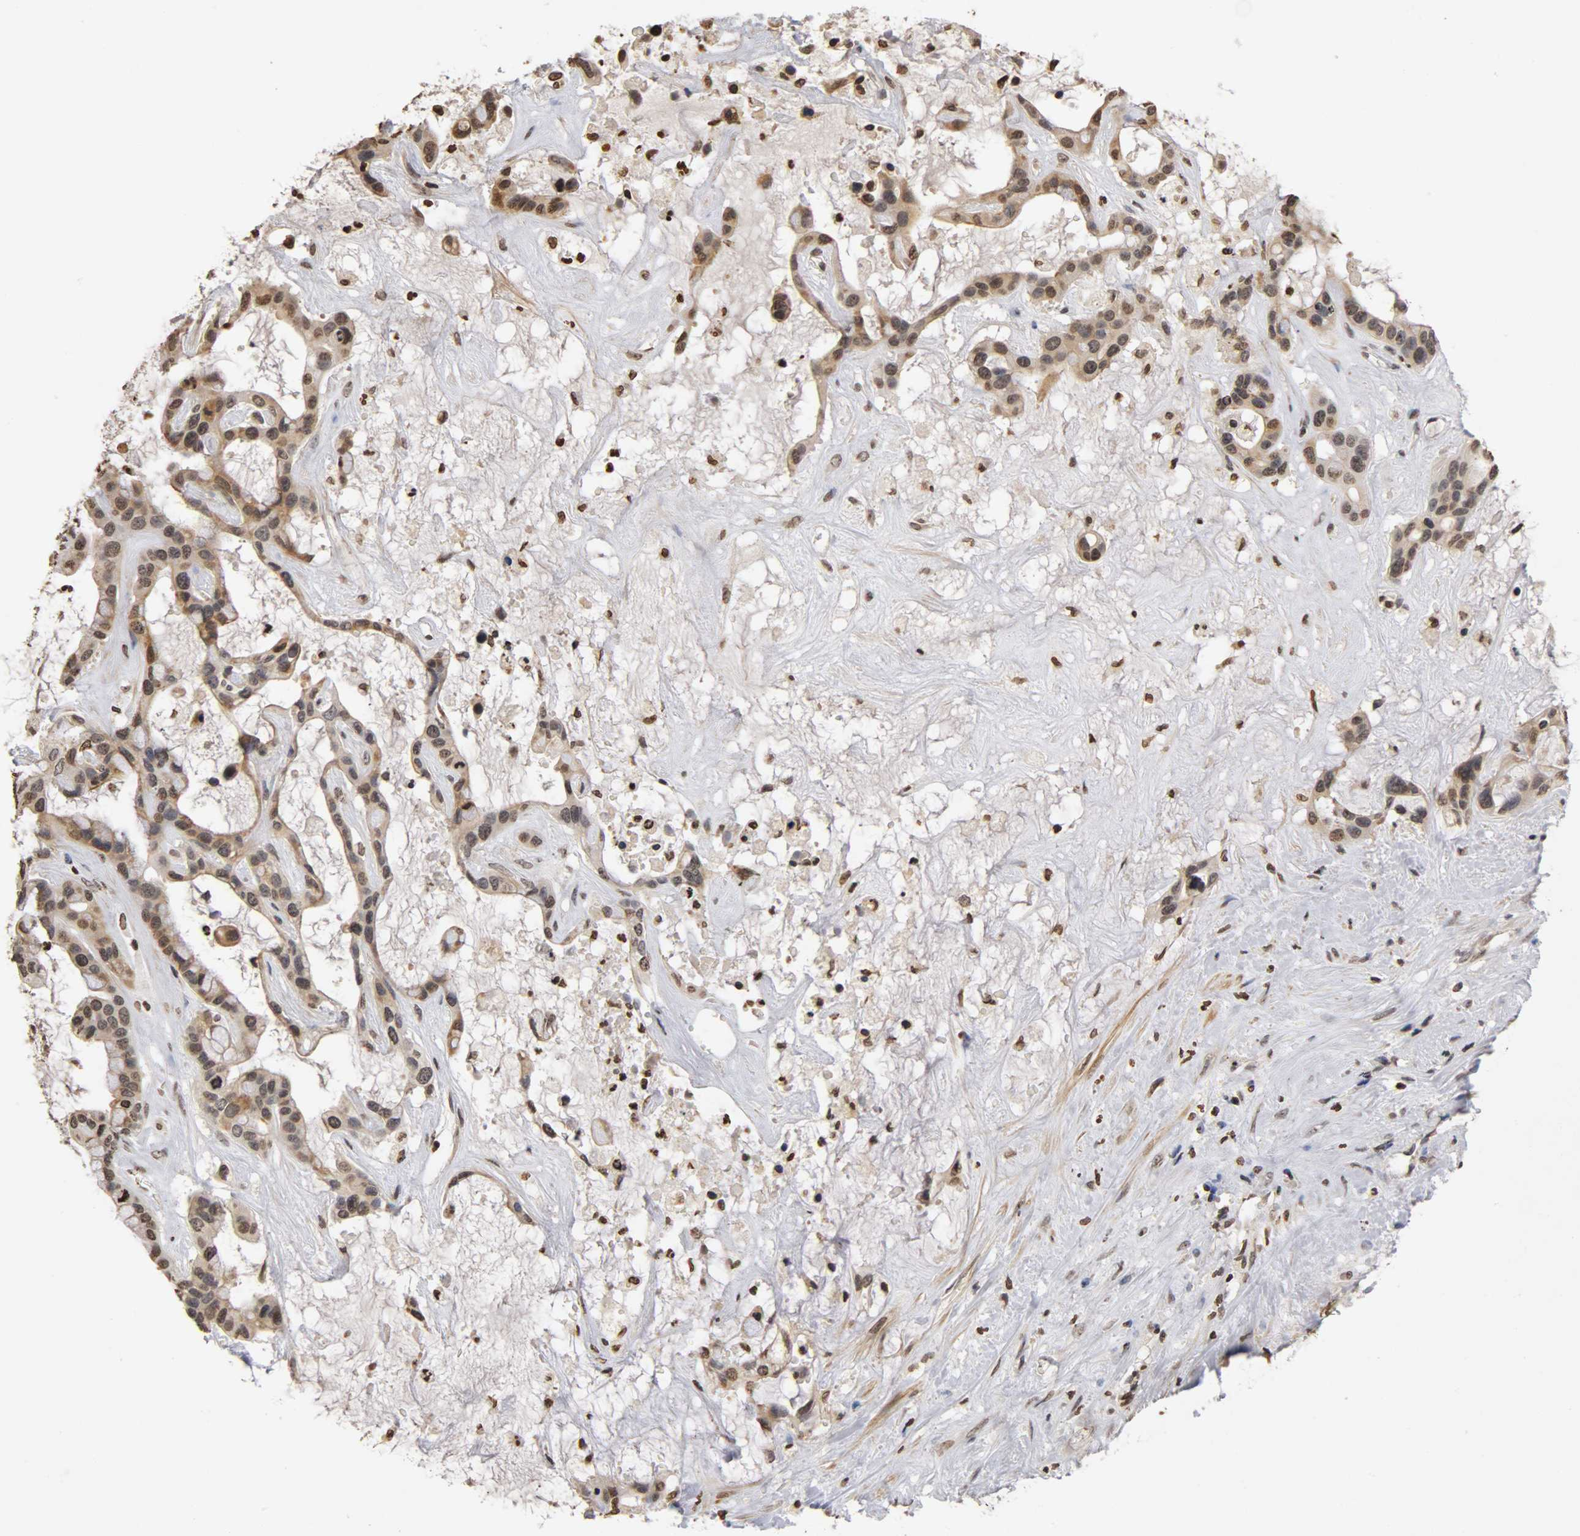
{"staining": {"intensity": "weak", "quantity": "25%-75%", "location": "cytoplasmic/membranous,nuclear"}, "tissue": "liver cancer", "cell_type": "Tumor cells", "image_type": "cancer", "snomed": [{"axis": "morphology", "description": "Cholangiocarcinoma"}, {"axis": "topography", "description": "Liver"}], "caption": "Protein expression analysis of human liver cholangiocarcinoma reveals weak cytoplasmic/membranous and nuclear staining in about 25%-75% of tumor cells. (DAB (3,3'-diaminobenzidine) IHC with brightfield microscopy, high magnification).", "gene": "ERCC2", "patient": {"sex": "female", "age": 65}}